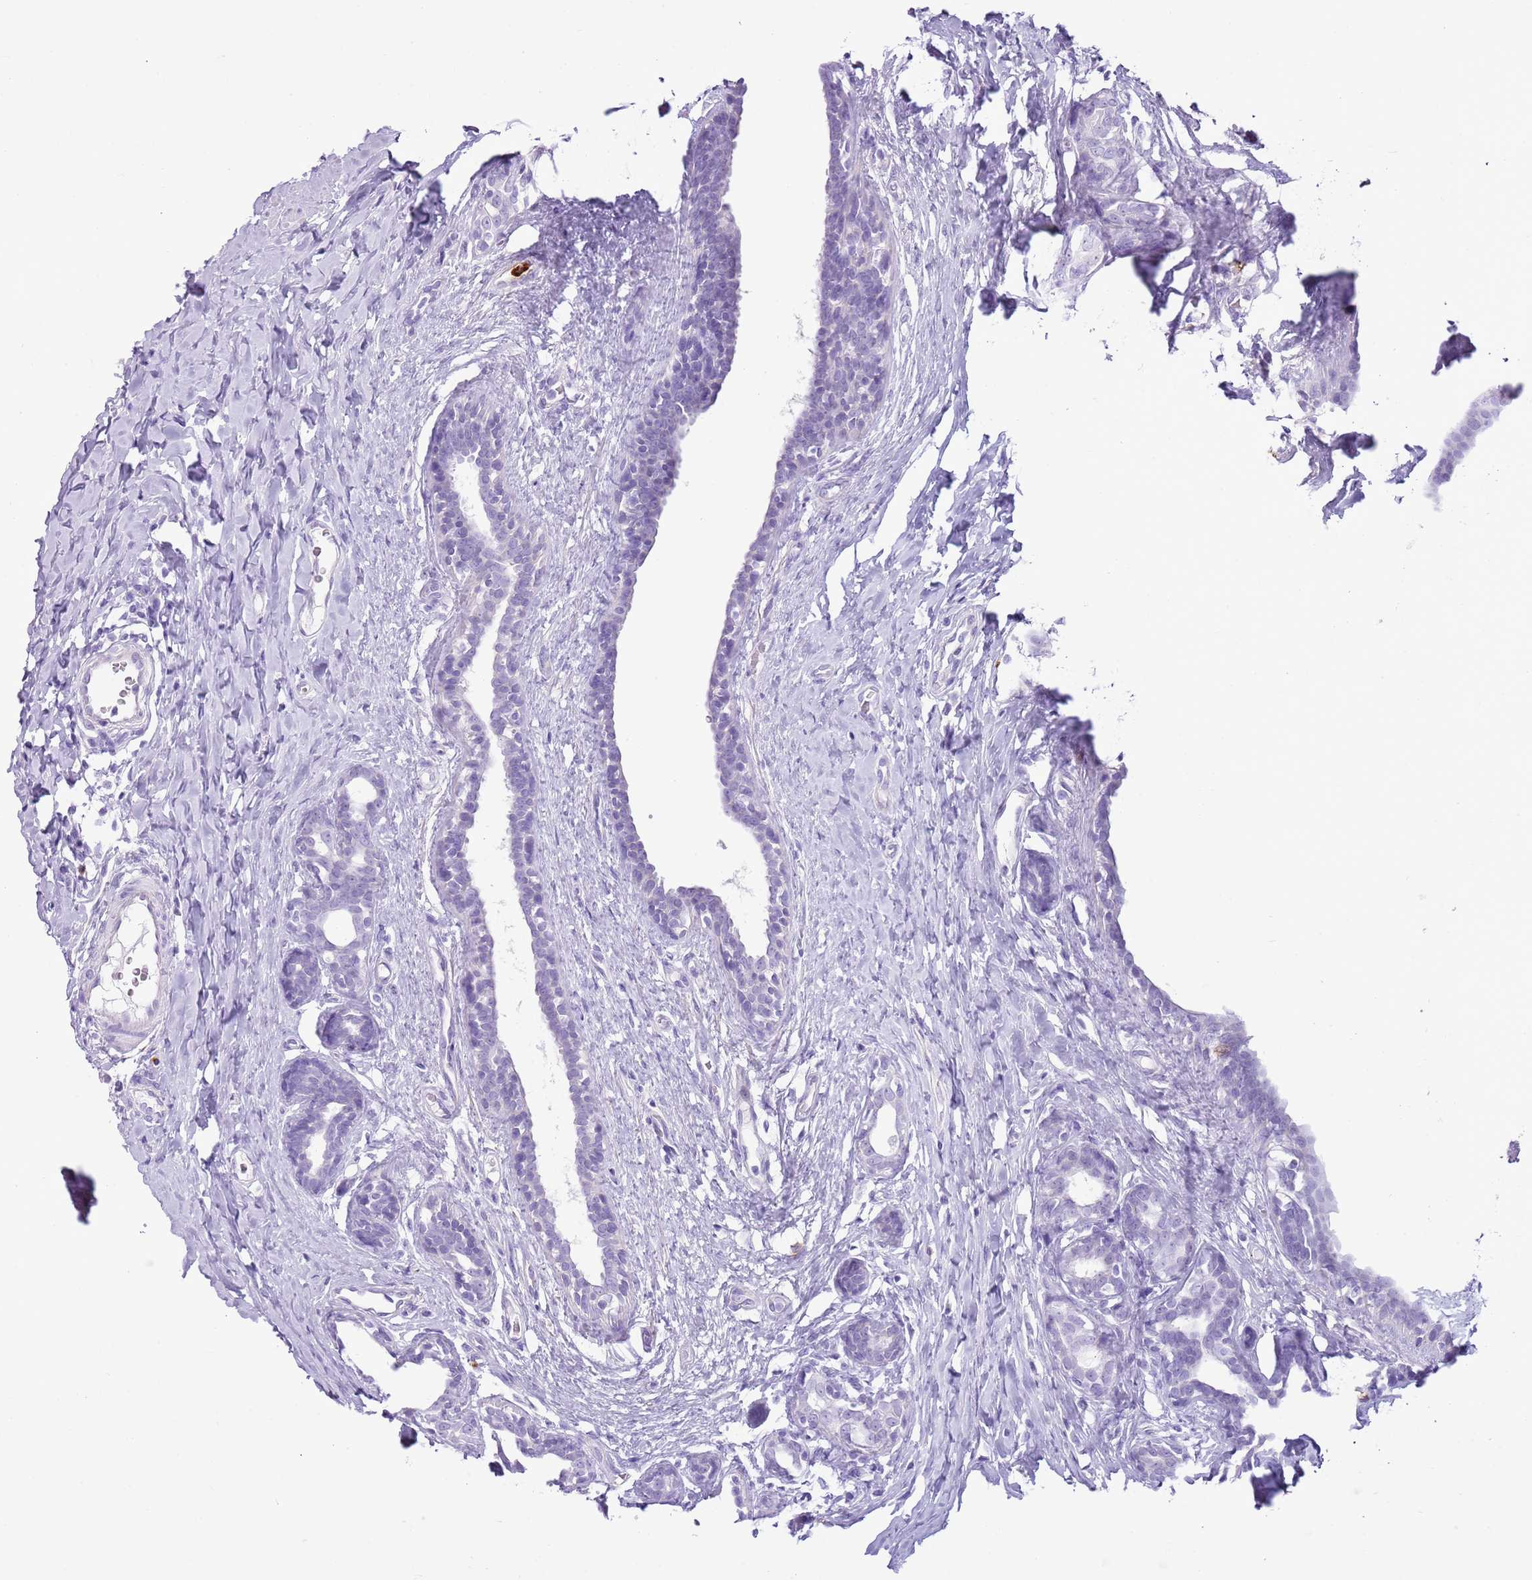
{"staining": {"intensity": "negative", "quantity": "none", "location": "none"}, "tissue": "breast cancer", "cell_type": "Tumor cells", "image_type": "cancer", "snomed": [{"axis": "morphology", "description": "Duct carcinoma"}, {"axis": "topography", "description": "Breast"}], "caption": "An IHC histopathology image of breast intraductal carcinoma is shown. There is no staining in tumor cells of breast intraductal carcinoma.", "gene": "CD177", "patient": {"sex": "female", "age": 40}}